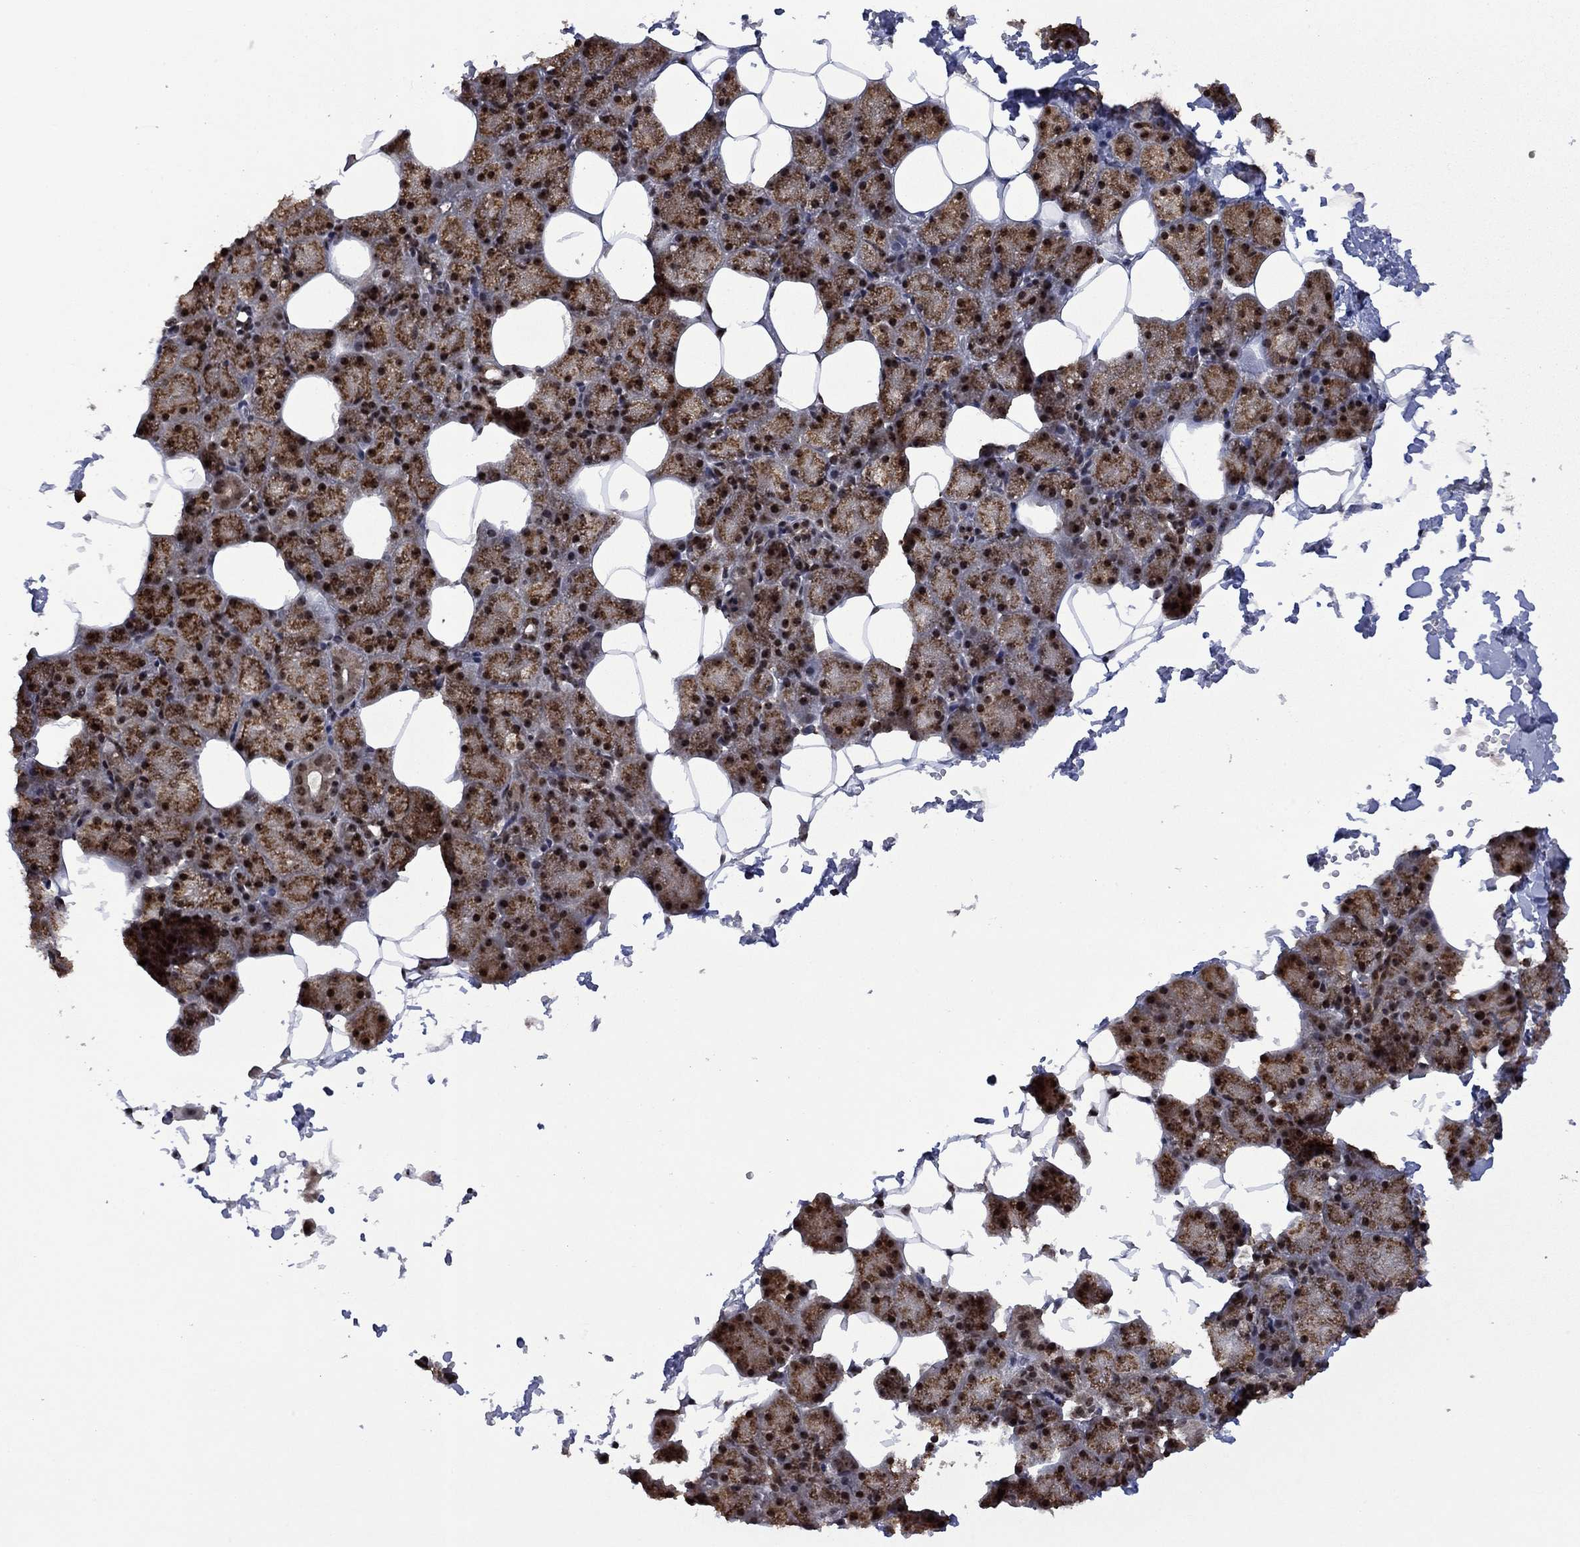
{"staining": {"intensity": "moderate", "quantity": "25%-75%", "location": "cytoplasmic/membranous,nuclear"}, "tissue": "salivary gland", "cell_type": "Glandular cells", "image_type": "normal", "snomed": [{"axis": "morphology", "description": "Normal tissue, NOS"}, {"axis": "topography", "description": "Salivary gland"}], "caption": "Moderate cytoplasmic/membranous,nuclear staining is appreciated in approximately 25%-75% of glandular cells in benign salivary gland. (IHC, brightfield microscopy, high magnification).", "gene": "FBLL1", "patient": {"sex": "male", "age": 38}}